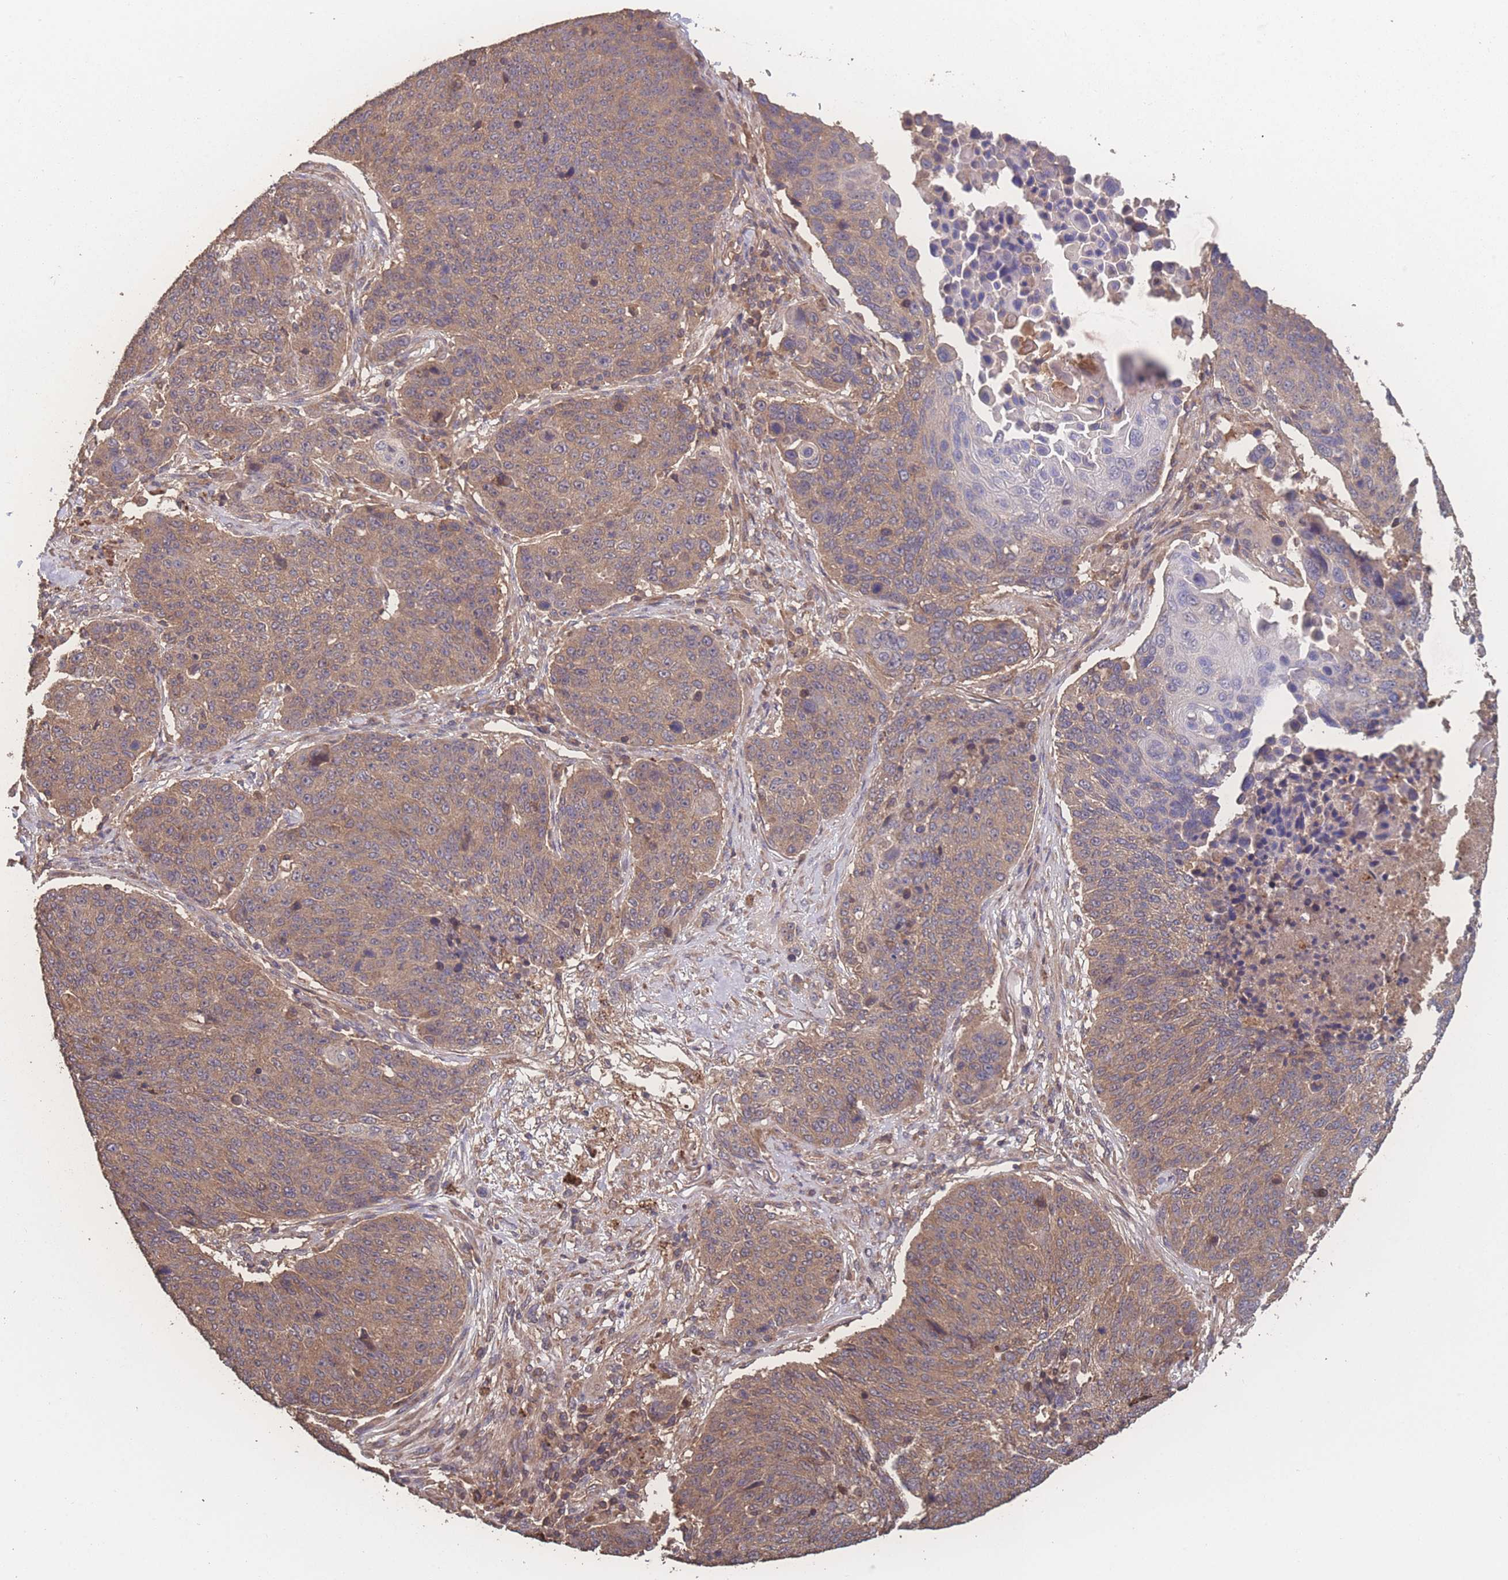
{"staining": {"intensity": "moderate", "quantity": "25%-75%", "location": "cytoplasmic/membranous"}, "tissue": "lung cancer", "cell_type": "Tumor cells", "image_type": "cancer", "snomed": [{"axis": "morphology", "description": "Normal tissue, NOS"}, {"axis": "morphology", "description": "Squamous cell carcinoma, NOS"}, {"axis": "topography", "description": "Lymph node"}, {"axis": "topography", "description": "Lung"}], "caption": "Immunohistochemistry (IHC) micrograph of neoplastic tissue: human lung squamous cell carcinoma stained using IHC displays medium levels of moderate protein expression localized specifically in the cytoplasmic/membranous of tumor cells, appearing as a cytoplasmic/membranous brown color.", "gene": "ATXN10", "patient": {"sex": "male", "age": 66}}